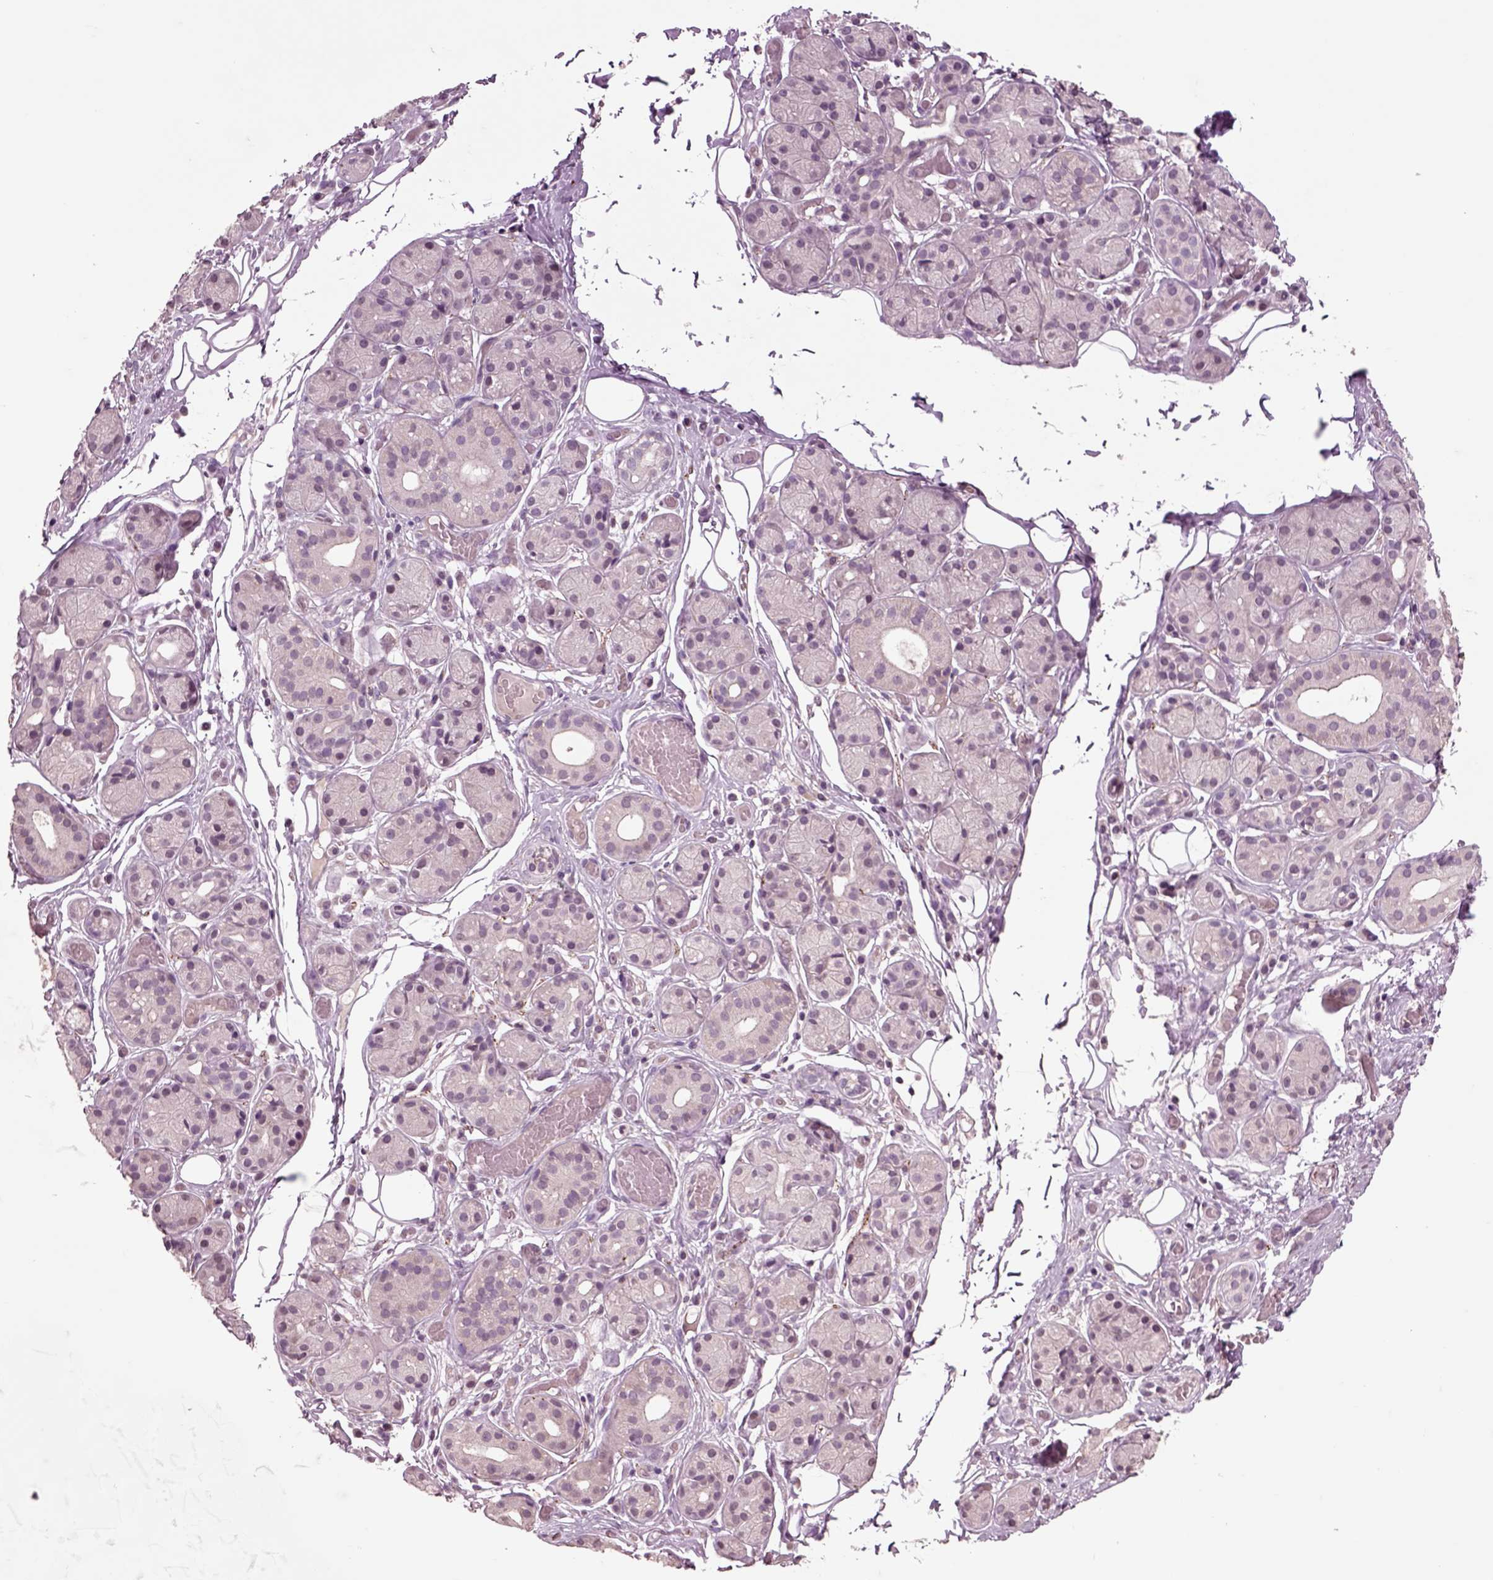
{"staining": {"intensity": "negative", "quantity": "none", "location": "none"}, "tissue": "salivary gland", "cell_type": "Glandular cells", "image_type": "normal", "snomed": [{"axis": "morphology", "description": "Normal tissue, NOS"}, {"axis": "topography", "description": "Salivary gland"}, {"axis": "topography", "description": "Peripheral nerve tissue"}], "caption": "IHC of unremarkable human salivary gland demonstrates no positivity in glandular cells. (DAB IHC visualized using brightfield microscopy, high magnification).", "gene": "CHGB", "patient": {"sex": "male", "age": 71}}